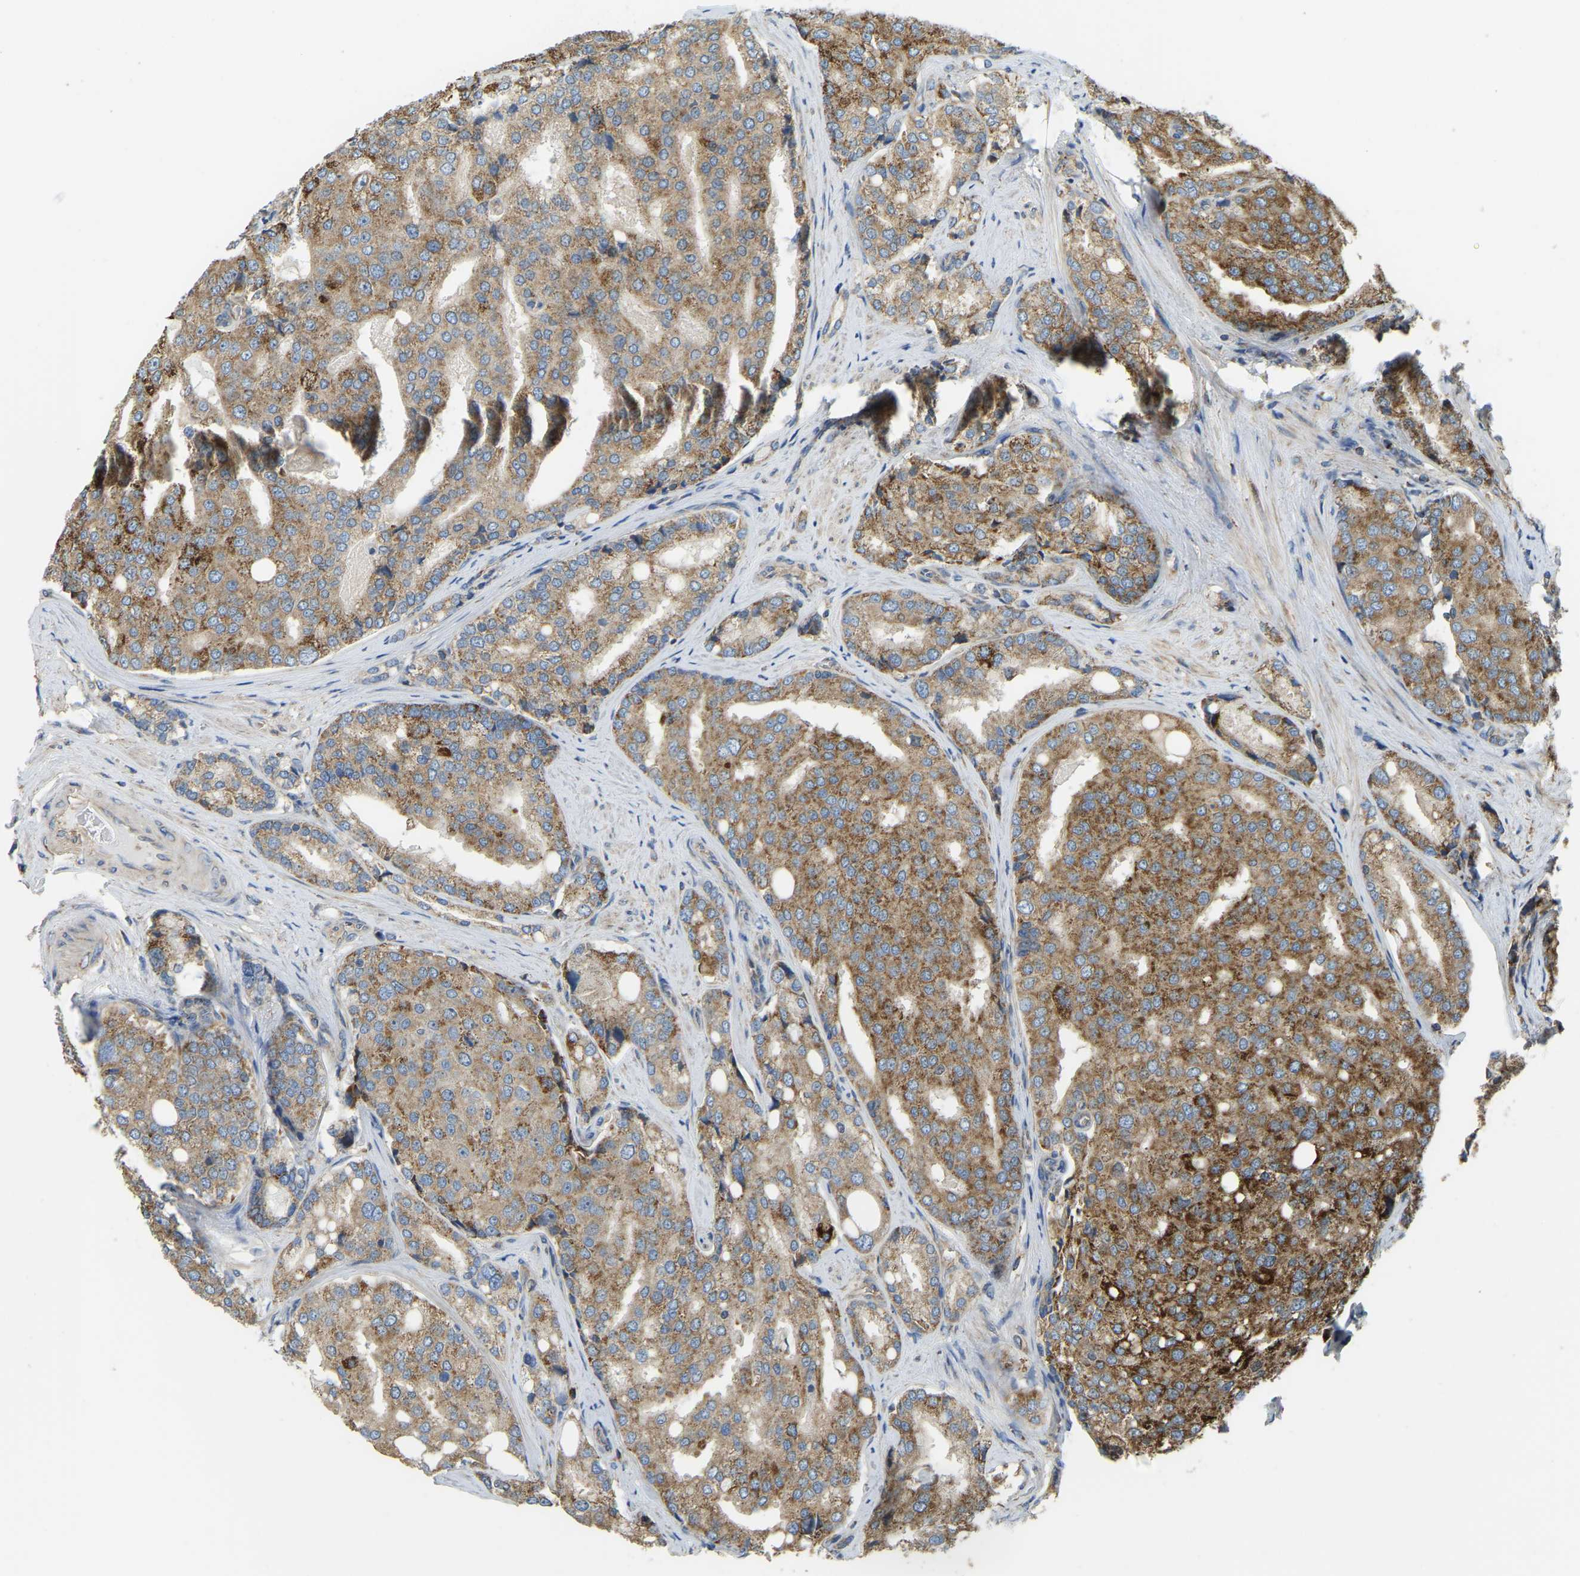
{"staining": {"intensity": "moderate", "quantity": ">75%", "location": "cytoplasmic/membranous"}, "tissue": "prostate cancer", "cell_type": "Tumor cells", "image_type": "cancer", "snomed": [{"axis": "morphology", "description": "Adenocarcinoma, High grade"}, {"axis": "topography", "description": "Prostate"}], "caption": "Human prostate cancer (adenocarcinoma (high-grade)) stained with a brown dye demonstrates moderate cytoplasmic/membranous positive staining in approximately >75% of tumor cells.", "gene": "PSMD7", "patient": {"sex": "male", "age": 50}}